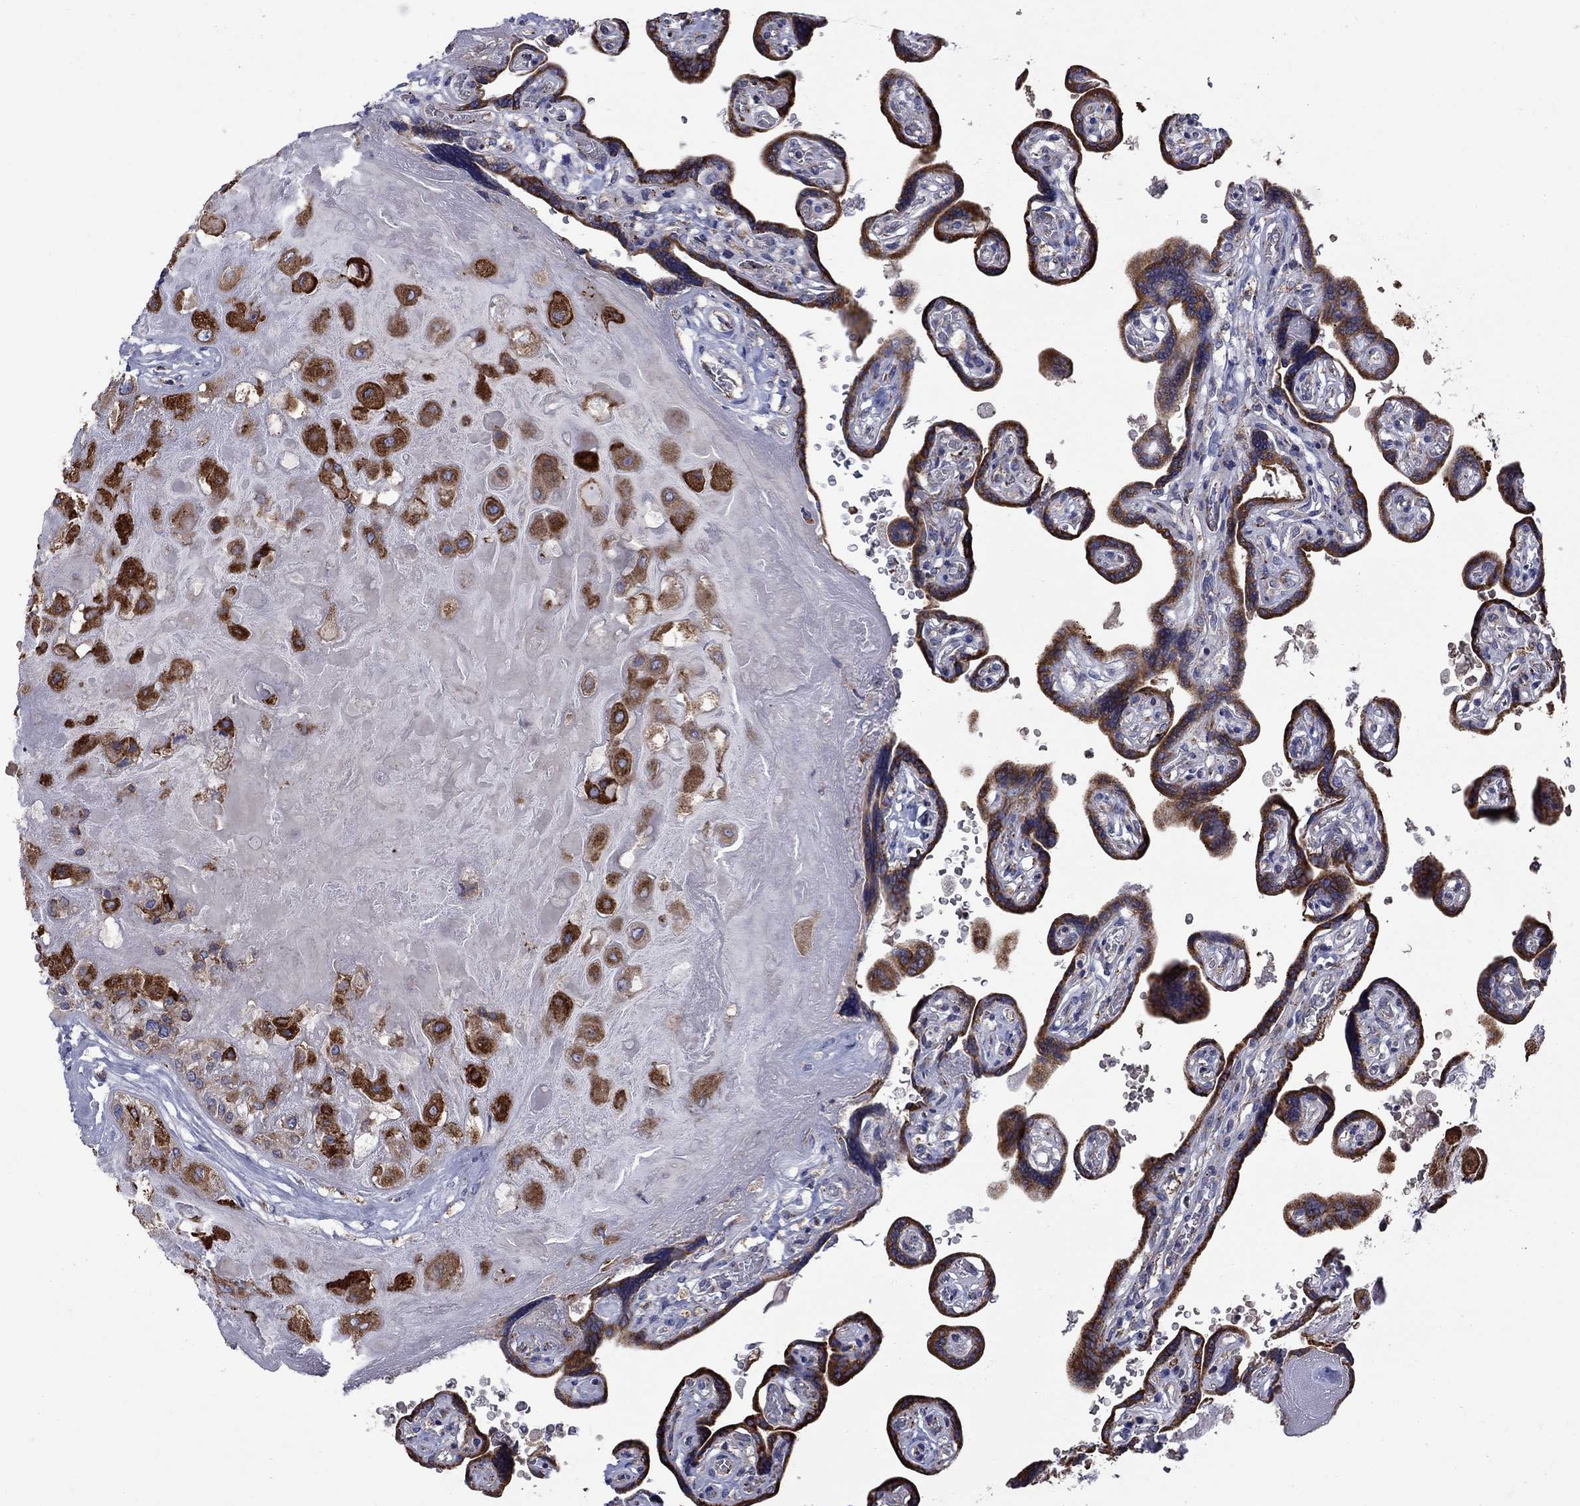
{"staining": {"intensity": "moderate", "quantity": "25%-75%", "location": "cytoplasmic/membranous"}, "tissue": "placenta", "cell_type": "Decidual cells", "image_type": "normal", "snomed": [{"axis": "morphology", "description": "Normal tissue, NOS"}, {"axis": "topography", "description": "Placenta"}], "caption": "This is a histology image of IHC staining of unremarkable placenta, which shows moderate positivity in the cytoplasmic/membranous of decidual cells.", "gene": "ASNS", "patient": {"sex": "female", "age": 32}}